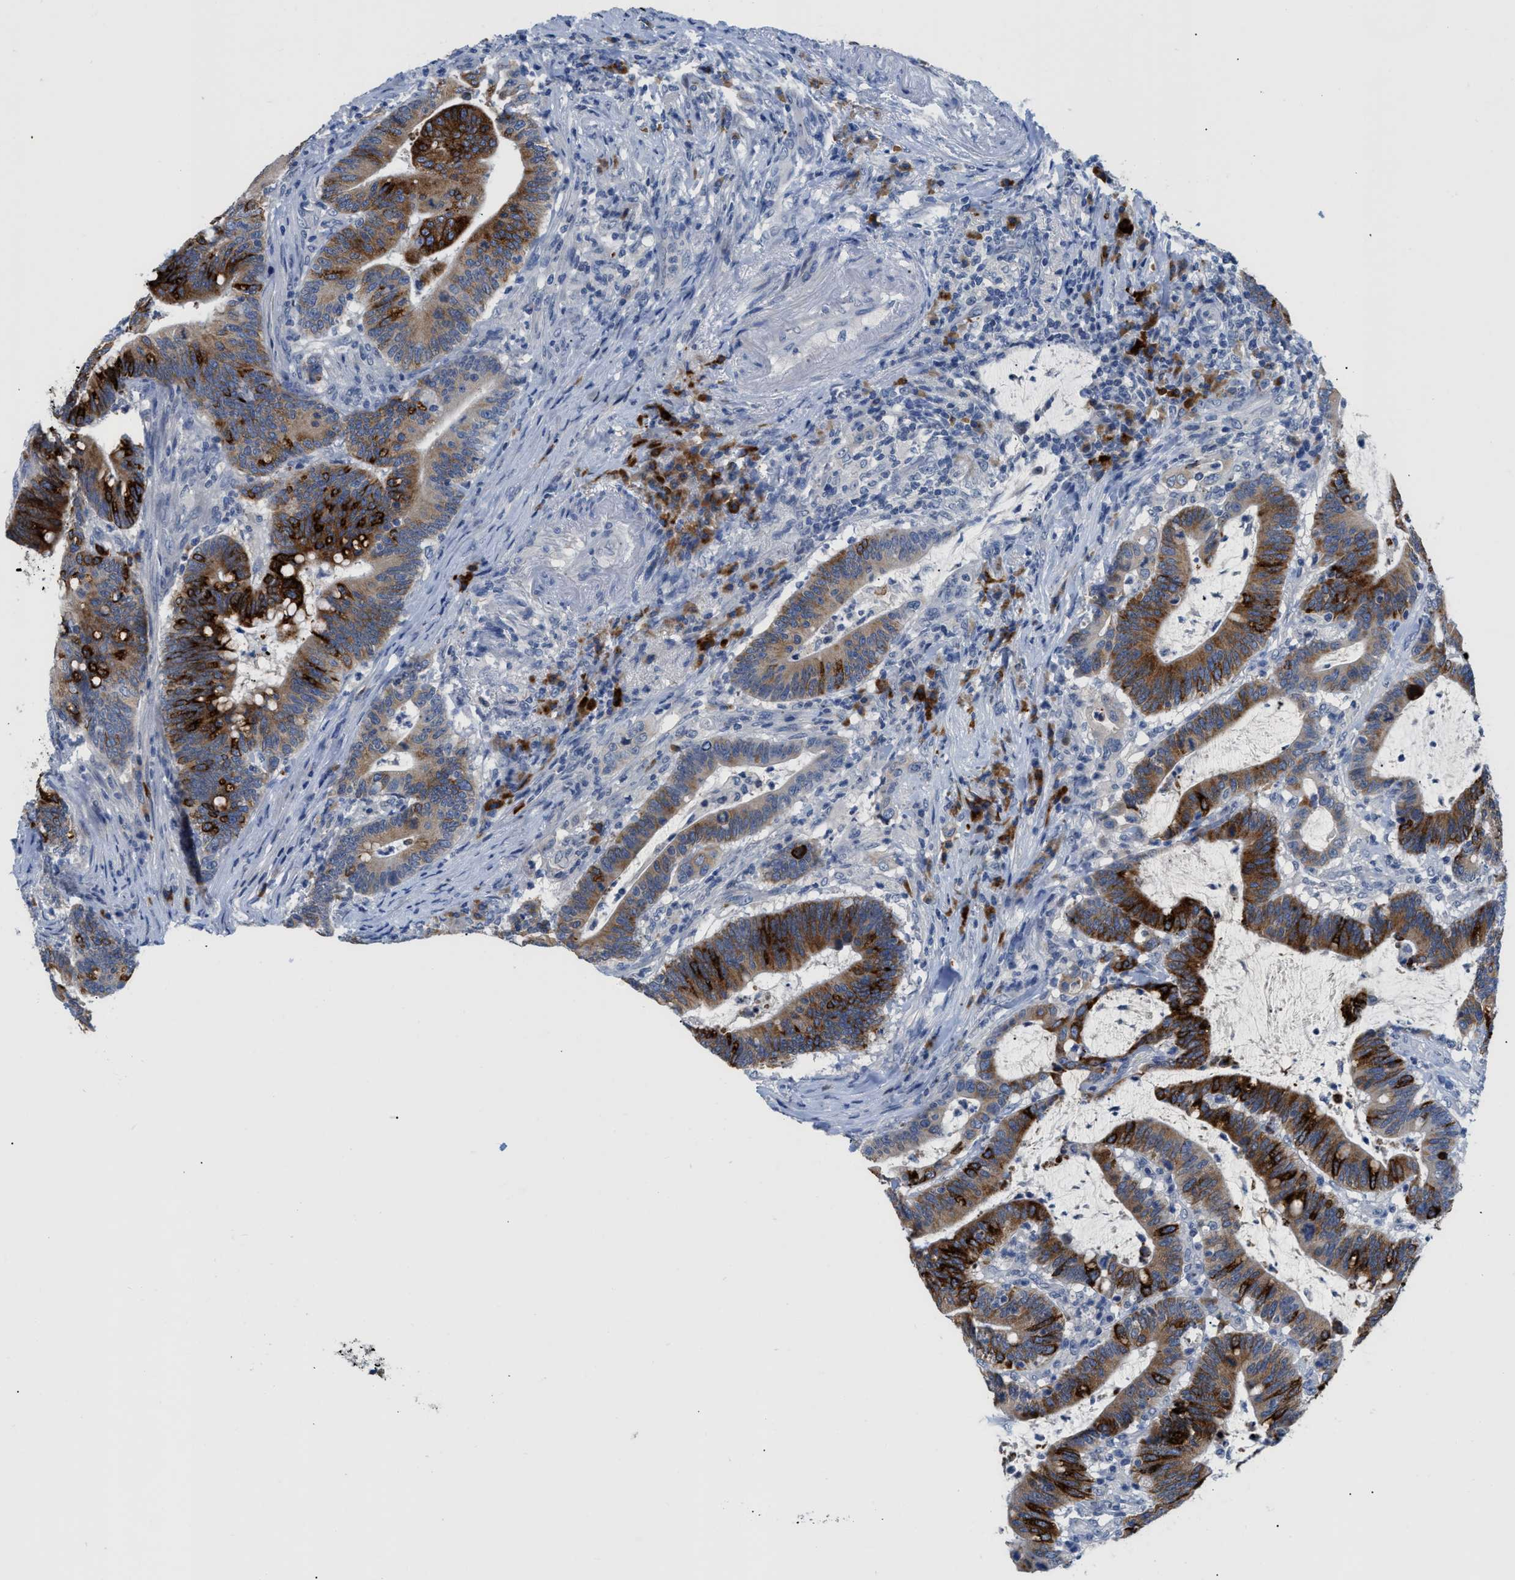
{"staining": {"intensity": "strong", "quantity": "25%-75%", "location": "cytoplasmic/membranous"}, "tissue": "colorectal cancer", "cell_type": "Tumor cells", "image_type": "cancer", "snomed": [{"axis": "morphology", "description": "Normal tissue, NOS"}, {"axis": "morphology", "description": "Adenocarcinoma, NOS"}, {"axis": "topography", "description": "Colon"}], "caption": "An image showing strong cytoplasmic/membranous staining in approximately 25%-75% of tumor cells in adenocarcinoma (colorectal), as visualized by brown immunohistochemical staining.", "gene": "OR9K2", "patient": {"sex": "female", "age": 66}}